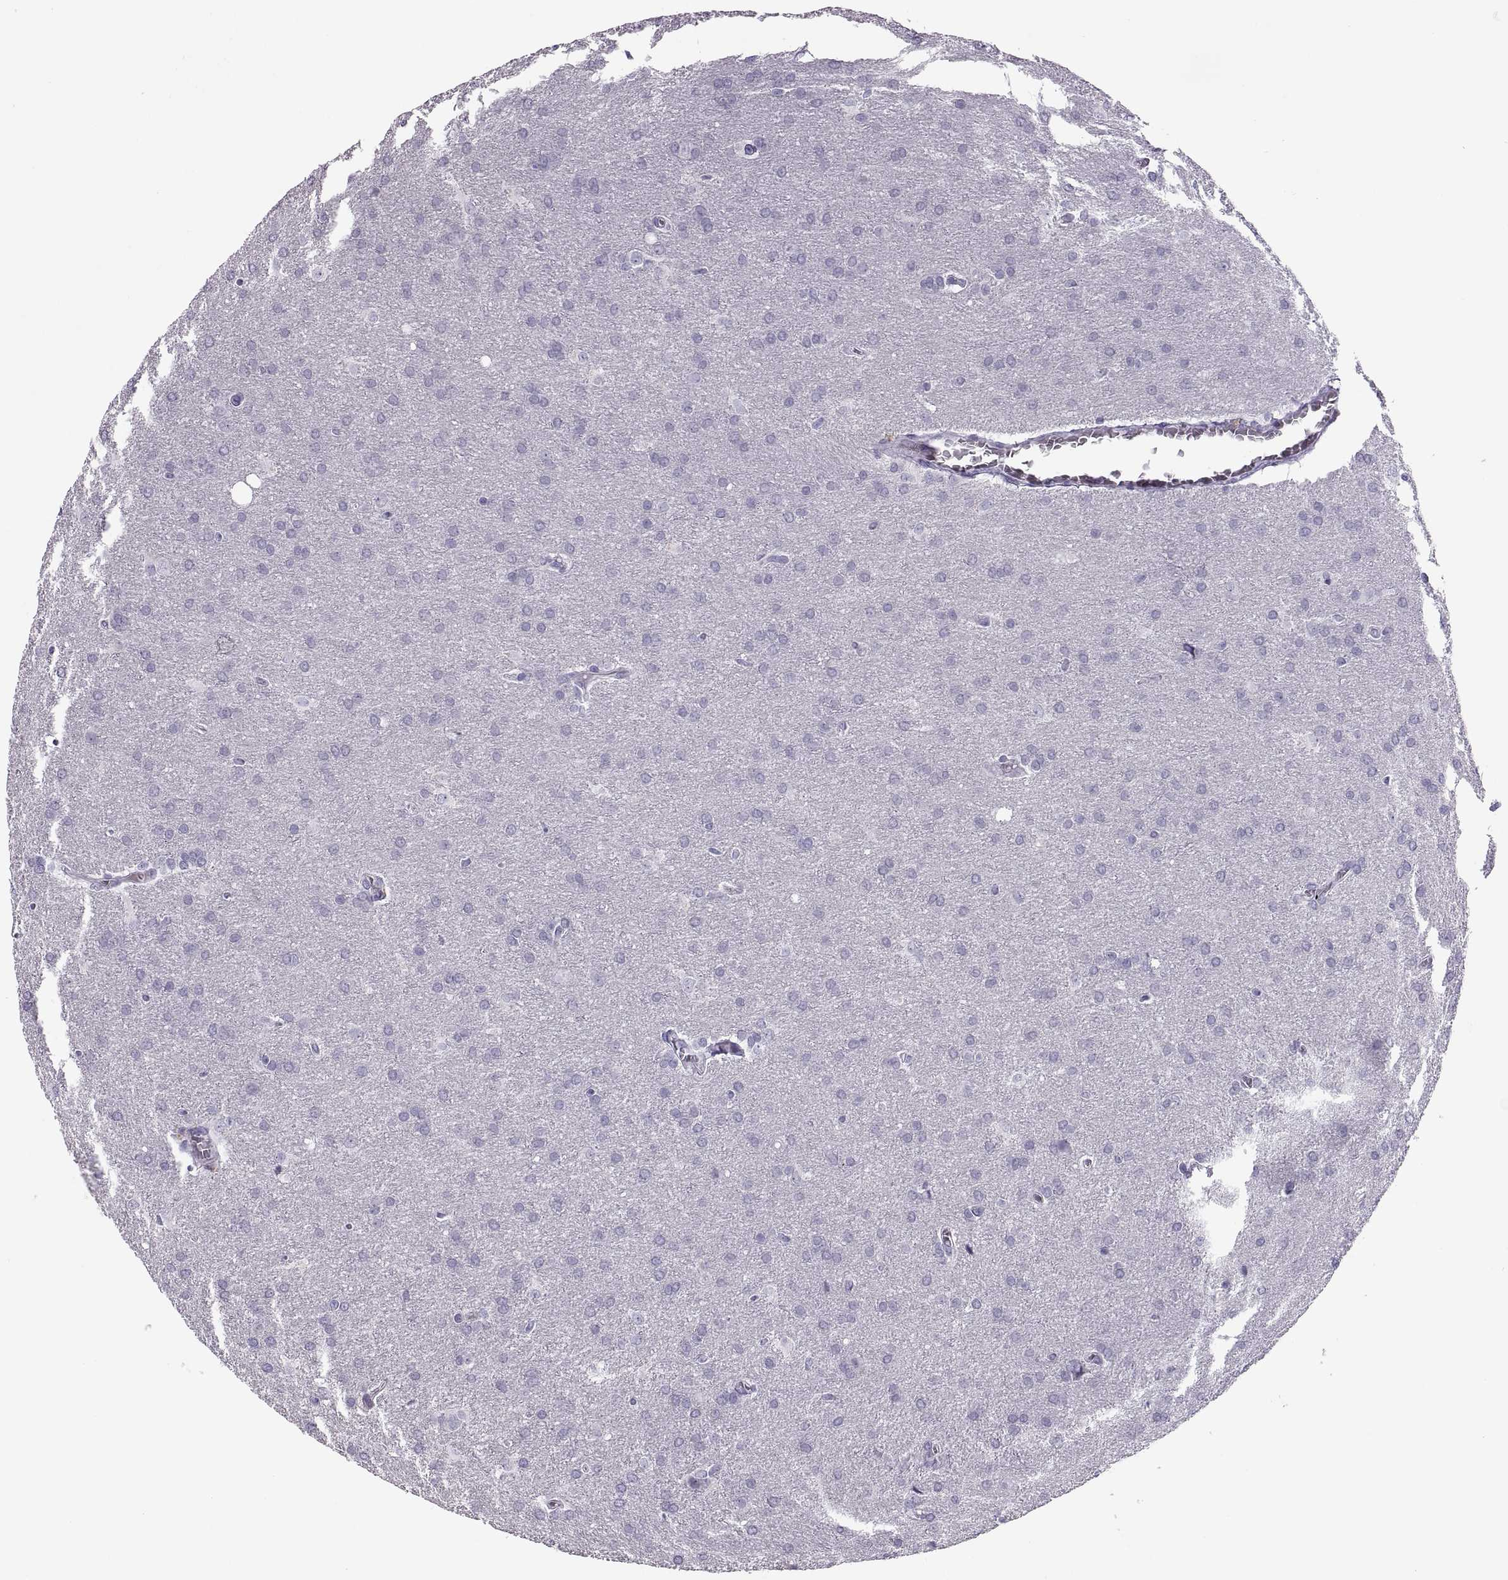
{"staining": {"intensity": "negative", "quantity": "none", "location": "none"}, "tissue": "glioma", "cell_type": "Tumor cells", "image_type": "cancer", "snomed": [{"axis": "morphology", "description": "Glioma, malignant, Low grade"}, {"axis": "topography", "description": "Brain"}], "caption": "A micrograph of human malignant low-grade glioma is negative for staining in tumor cells.", "gene": "QRICH2", "patient": {"sex": "female", "age": 32}}